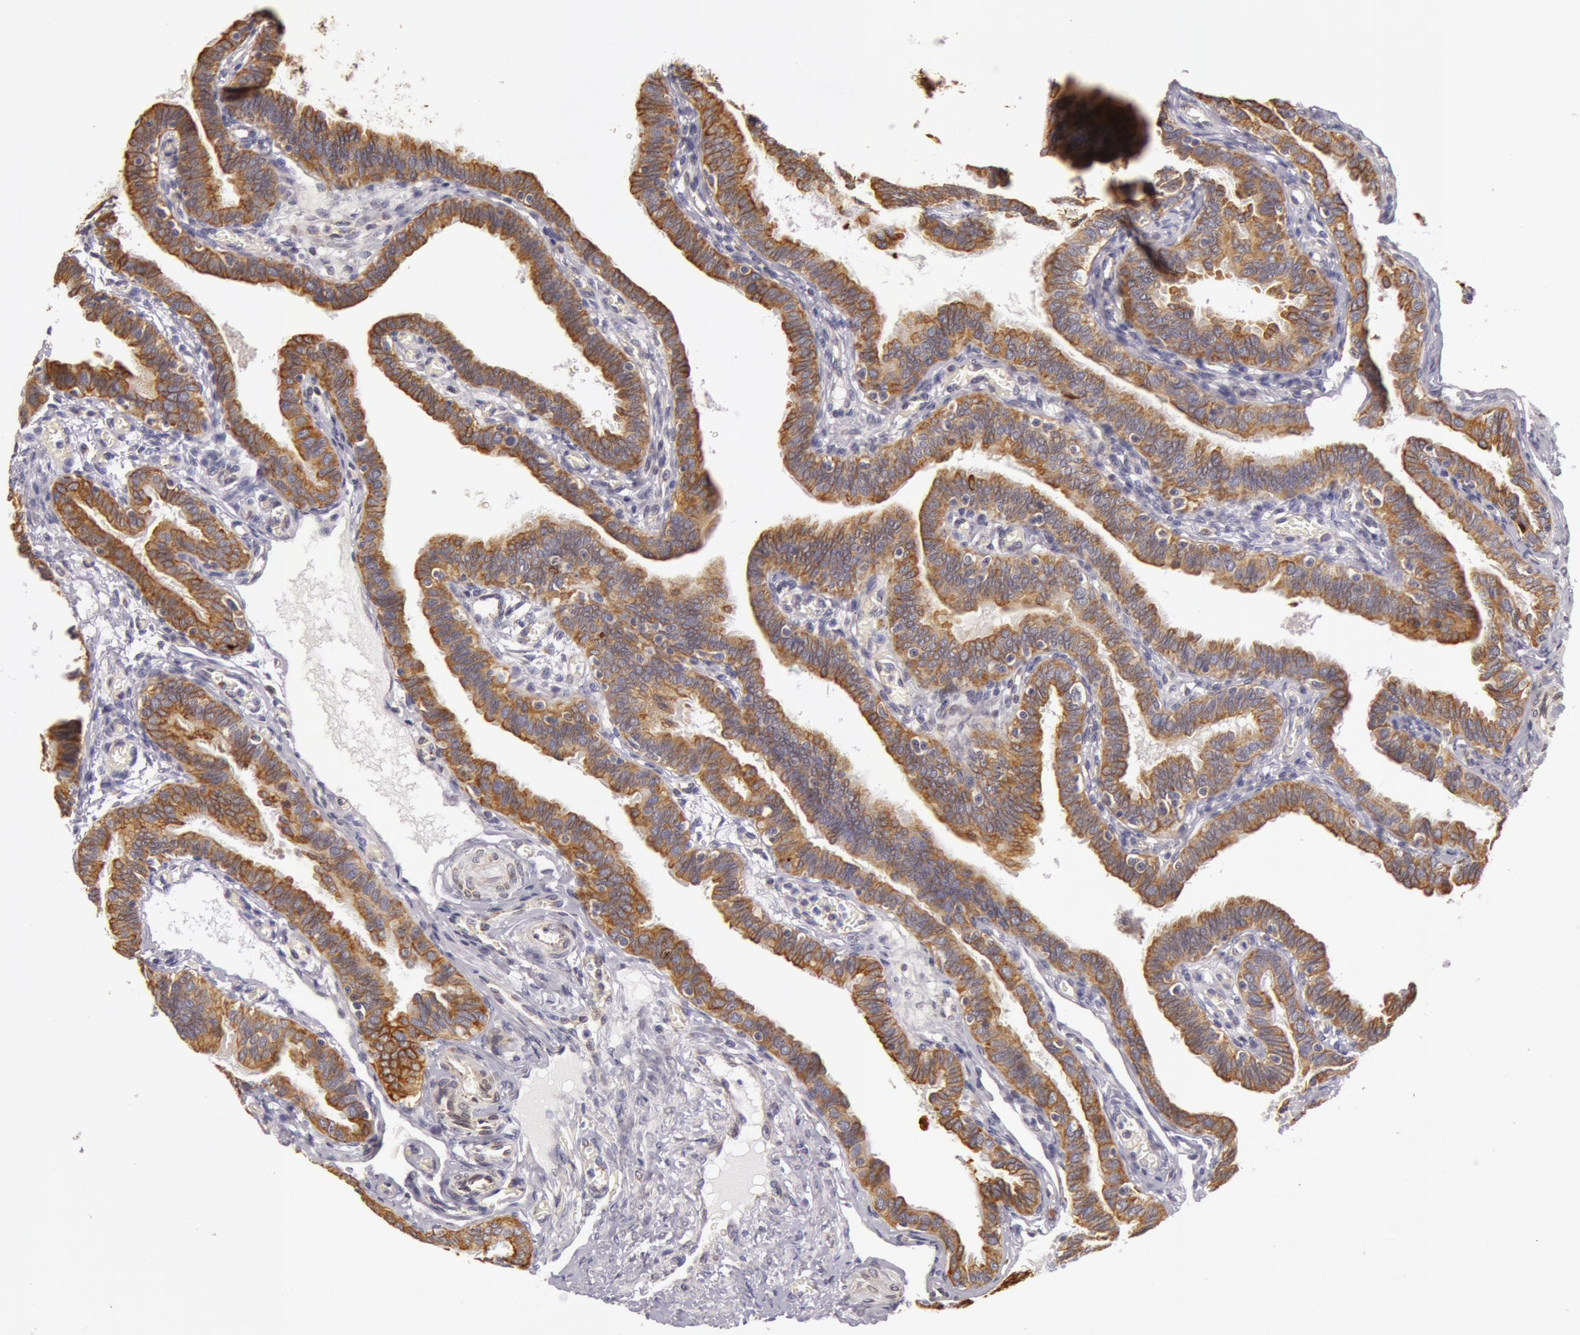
{"staining": {"intensity": "strong", "quantity": ">75%", "location": "cytoplasmic/membranous"}, "tissue": "fallopian tube", "cell_type": "Glandular cells", "image_type": "normal", "snomed": [{"axis": "morphology", "description": "Normal tissue, NOS"}, {"axis": "topography", "description": "Fallopian tube"}], "caption": "Brown immunohistochemical staining in unremarkable fallopian tube shows strong cytoplasmic/membranous staining in approximately >75% of glandular cells.", "gene": "KRT18", "patient": {"sex": "female", "age": 38}}